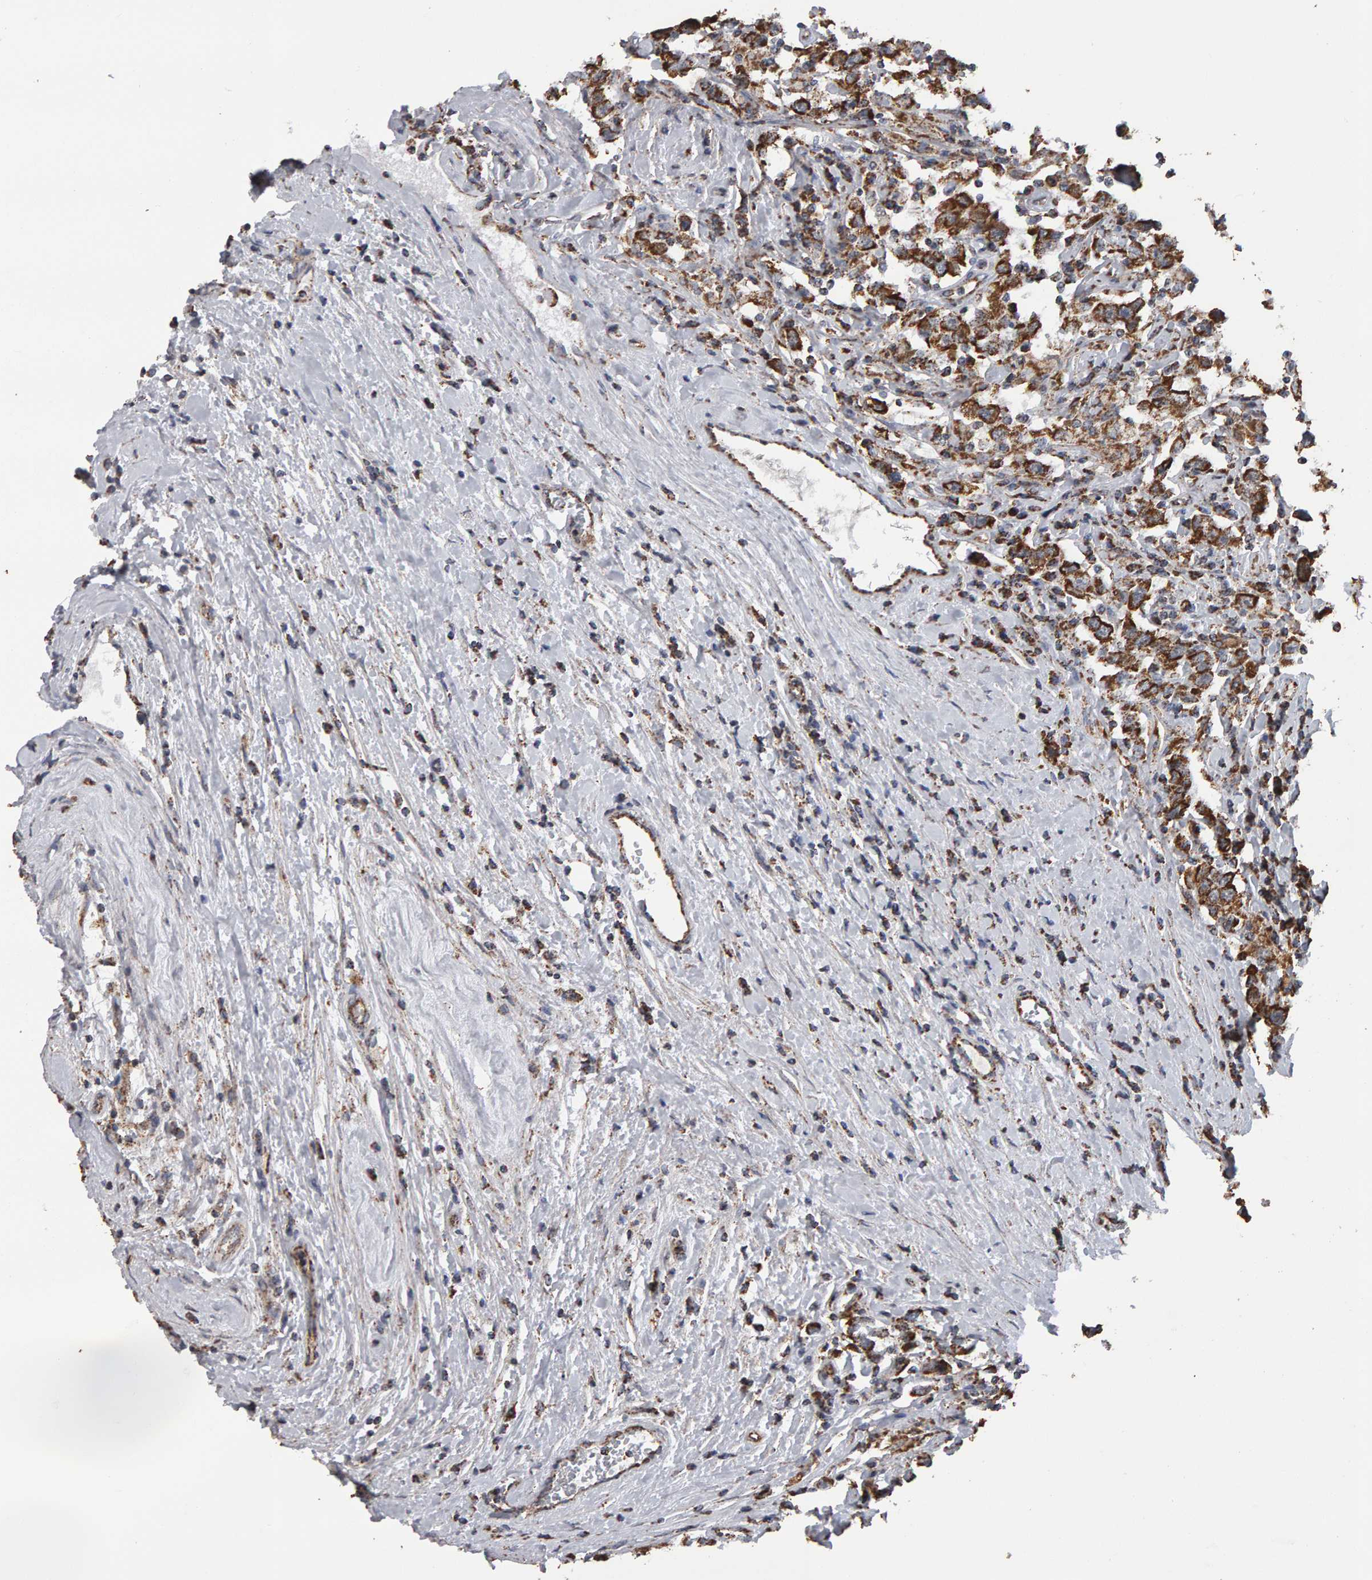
{"staining": {"intensity": "strong", "quantity": ">75%", "location": "cytoplasmic/membranous"}, "tissue": "testis cancer", "cell_type": "Tumor cells", "image_type": "cancer", "snomed": [{"axis": "morphology", "description": "Seminoma, NOS"}, {"axis": "topography", "description": "Testis"}], "caption": "A micrograph of human testis cancer (seminoma) stained for a protein displays strong cytoplasmic/membranous brown staining in tumor cells. The staining was performed using DAB (3,3'-diaminobenzidine), with brown indicating positive protein expression. Nuclei are stained blue with hematoxylin.", "gene": "TOM1L1", "patient": {"sex": "male", "age": 41}}